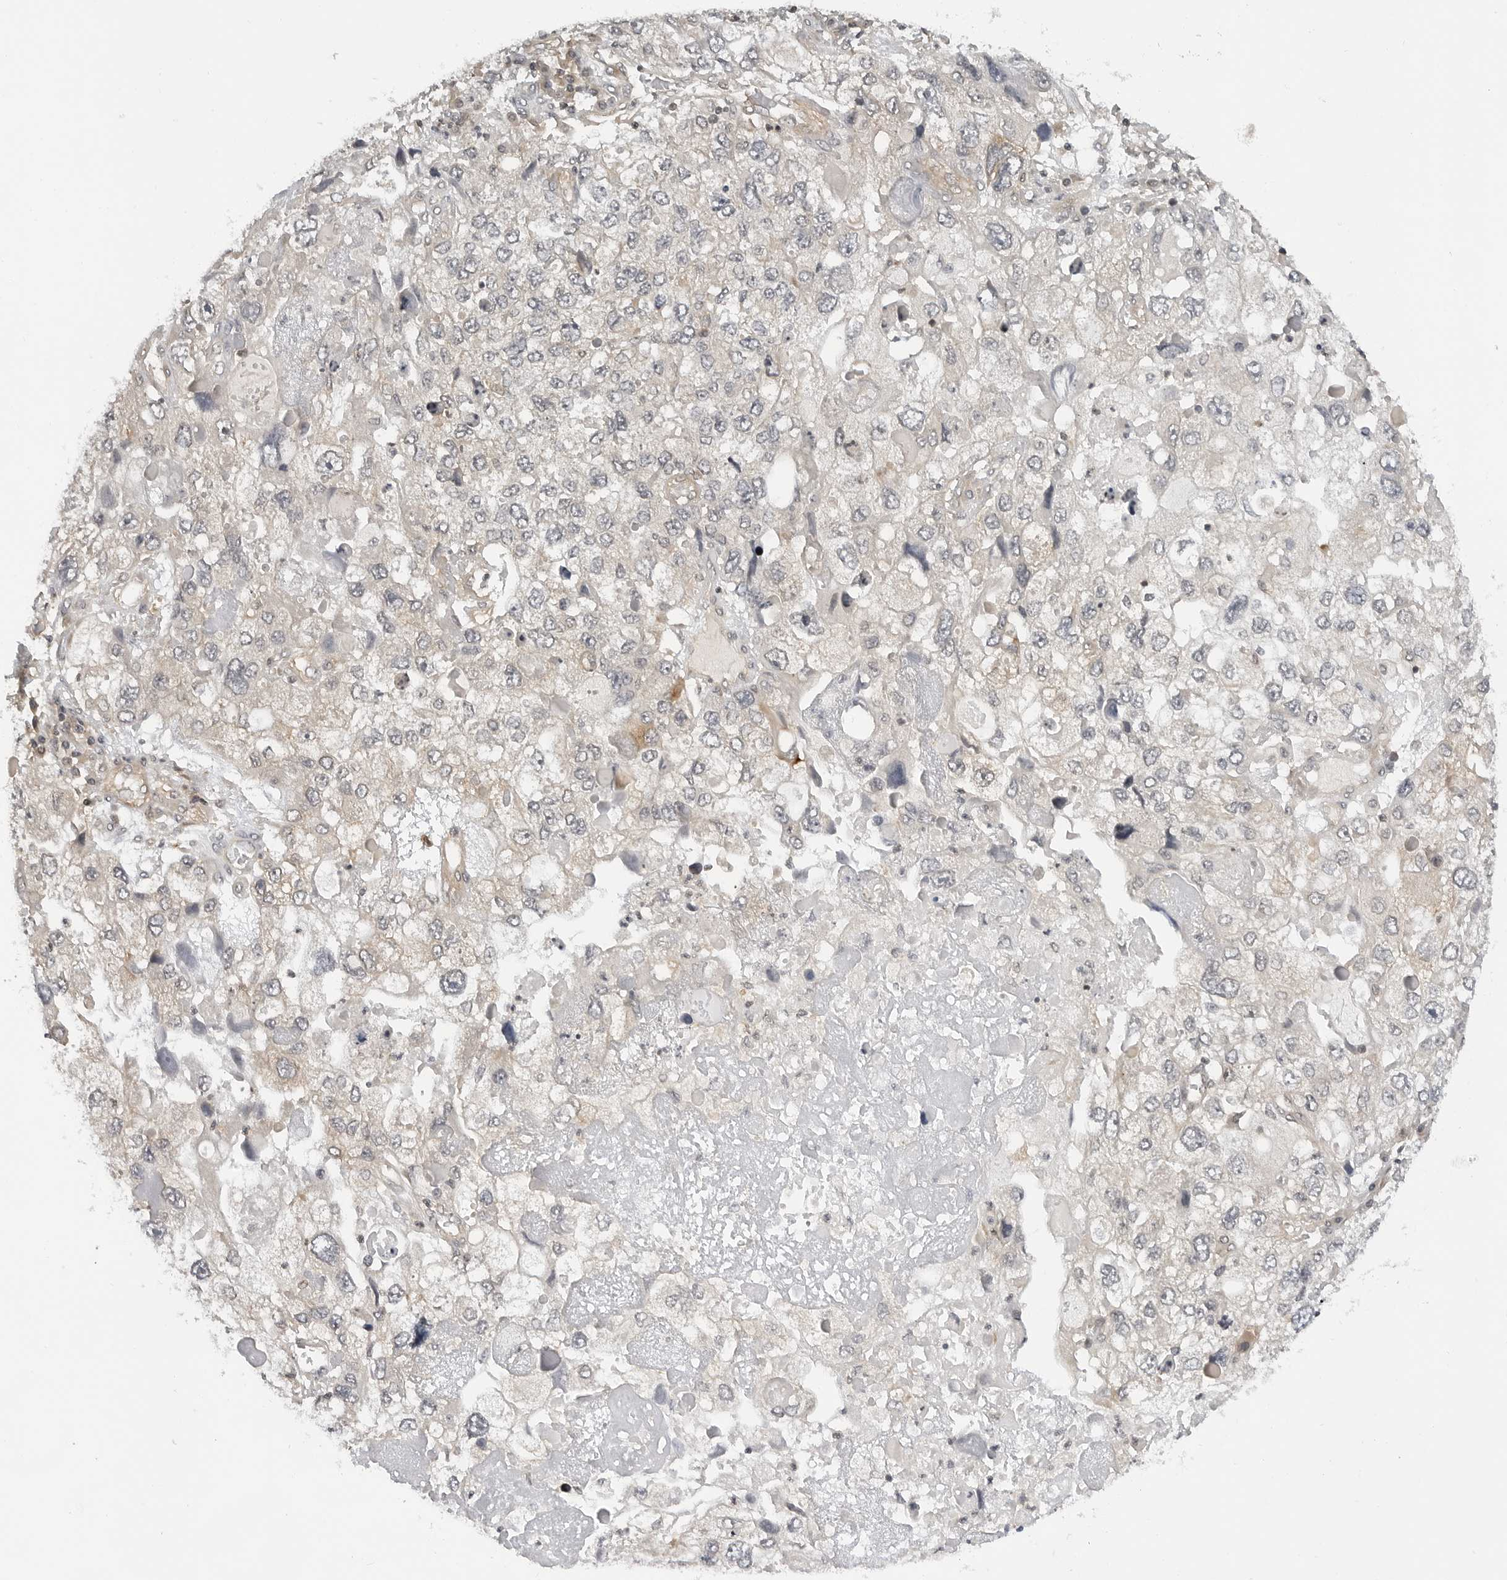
{"staining": {"intensity": "weak", "quantity": "<25%", "location": "cytoplasmic/membranous"}, "tissue": "endometrial cancer", "cell_type": "Tumor cells", "image_type": "cancer", "snomed": [{"axis": "morphology", "description": "Adenocarcinoma, NOS"}, {"axis": "topography", "description": "Endometrium"}], "caption": "Immunohistochemical staining of human adenocarcinoma (endometrial) displays no significant expression in tumor cells.", "gene": "MAP2K5", "patient": {"sex": "female", "age": 49}}